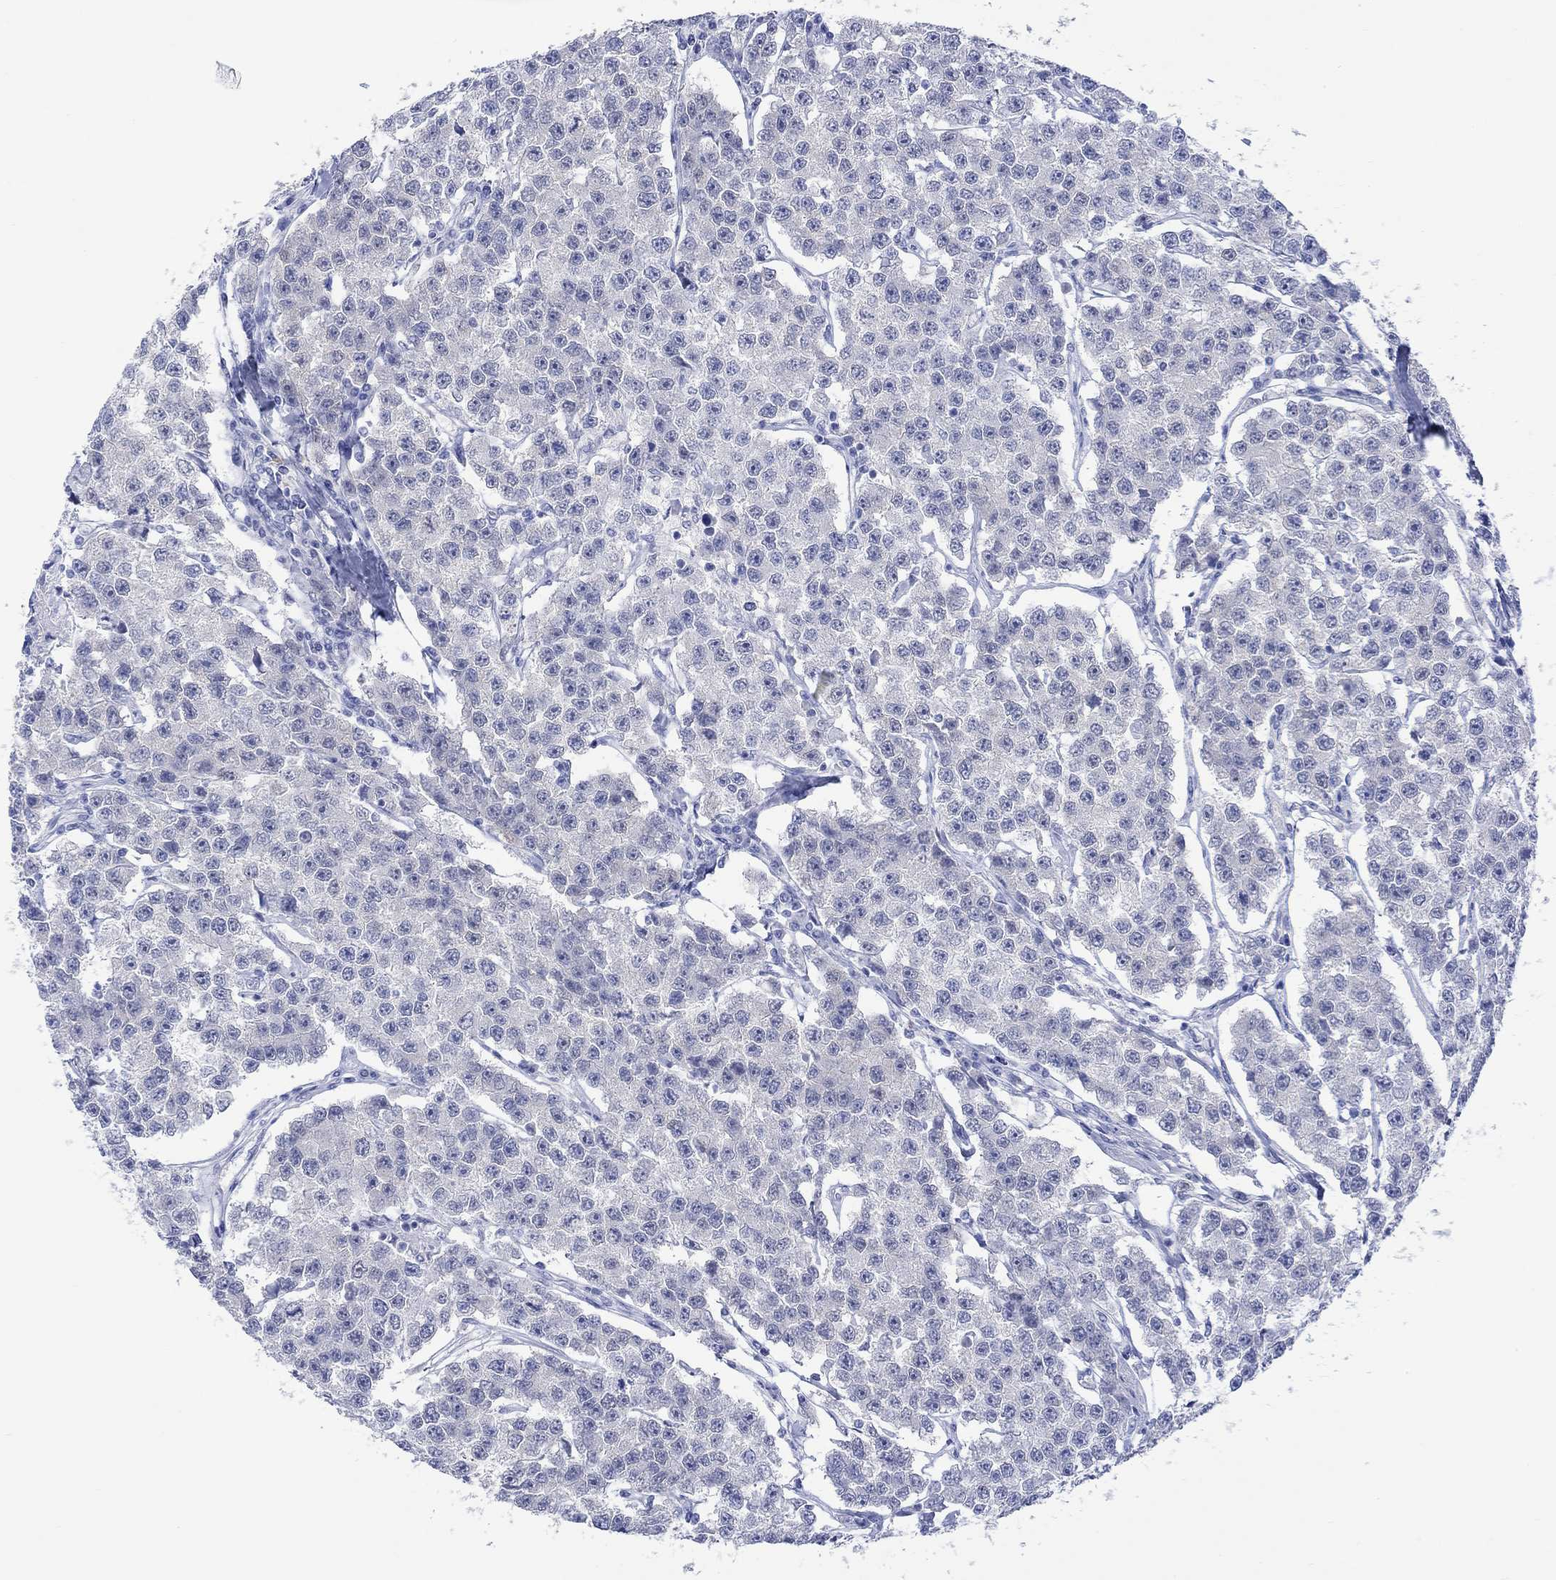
{"staining": {"intensity": "negative", "quantity": "none", "location": "none"}, "tissue": "testis cancer", "cell_type": "Tumor cells", "image_type": "cancer", "snomed": [{"axis": "morphology", "description": "Seminoma, NOS"}, {"axis": "topography", "description": "Testis"}], "caption": "Immunohistochemistry (IHC) of seminoma (testis) shows no positivity in tumor cells.", "gene": "MSI1", "patient": {"sex": "male", "age": 59}}